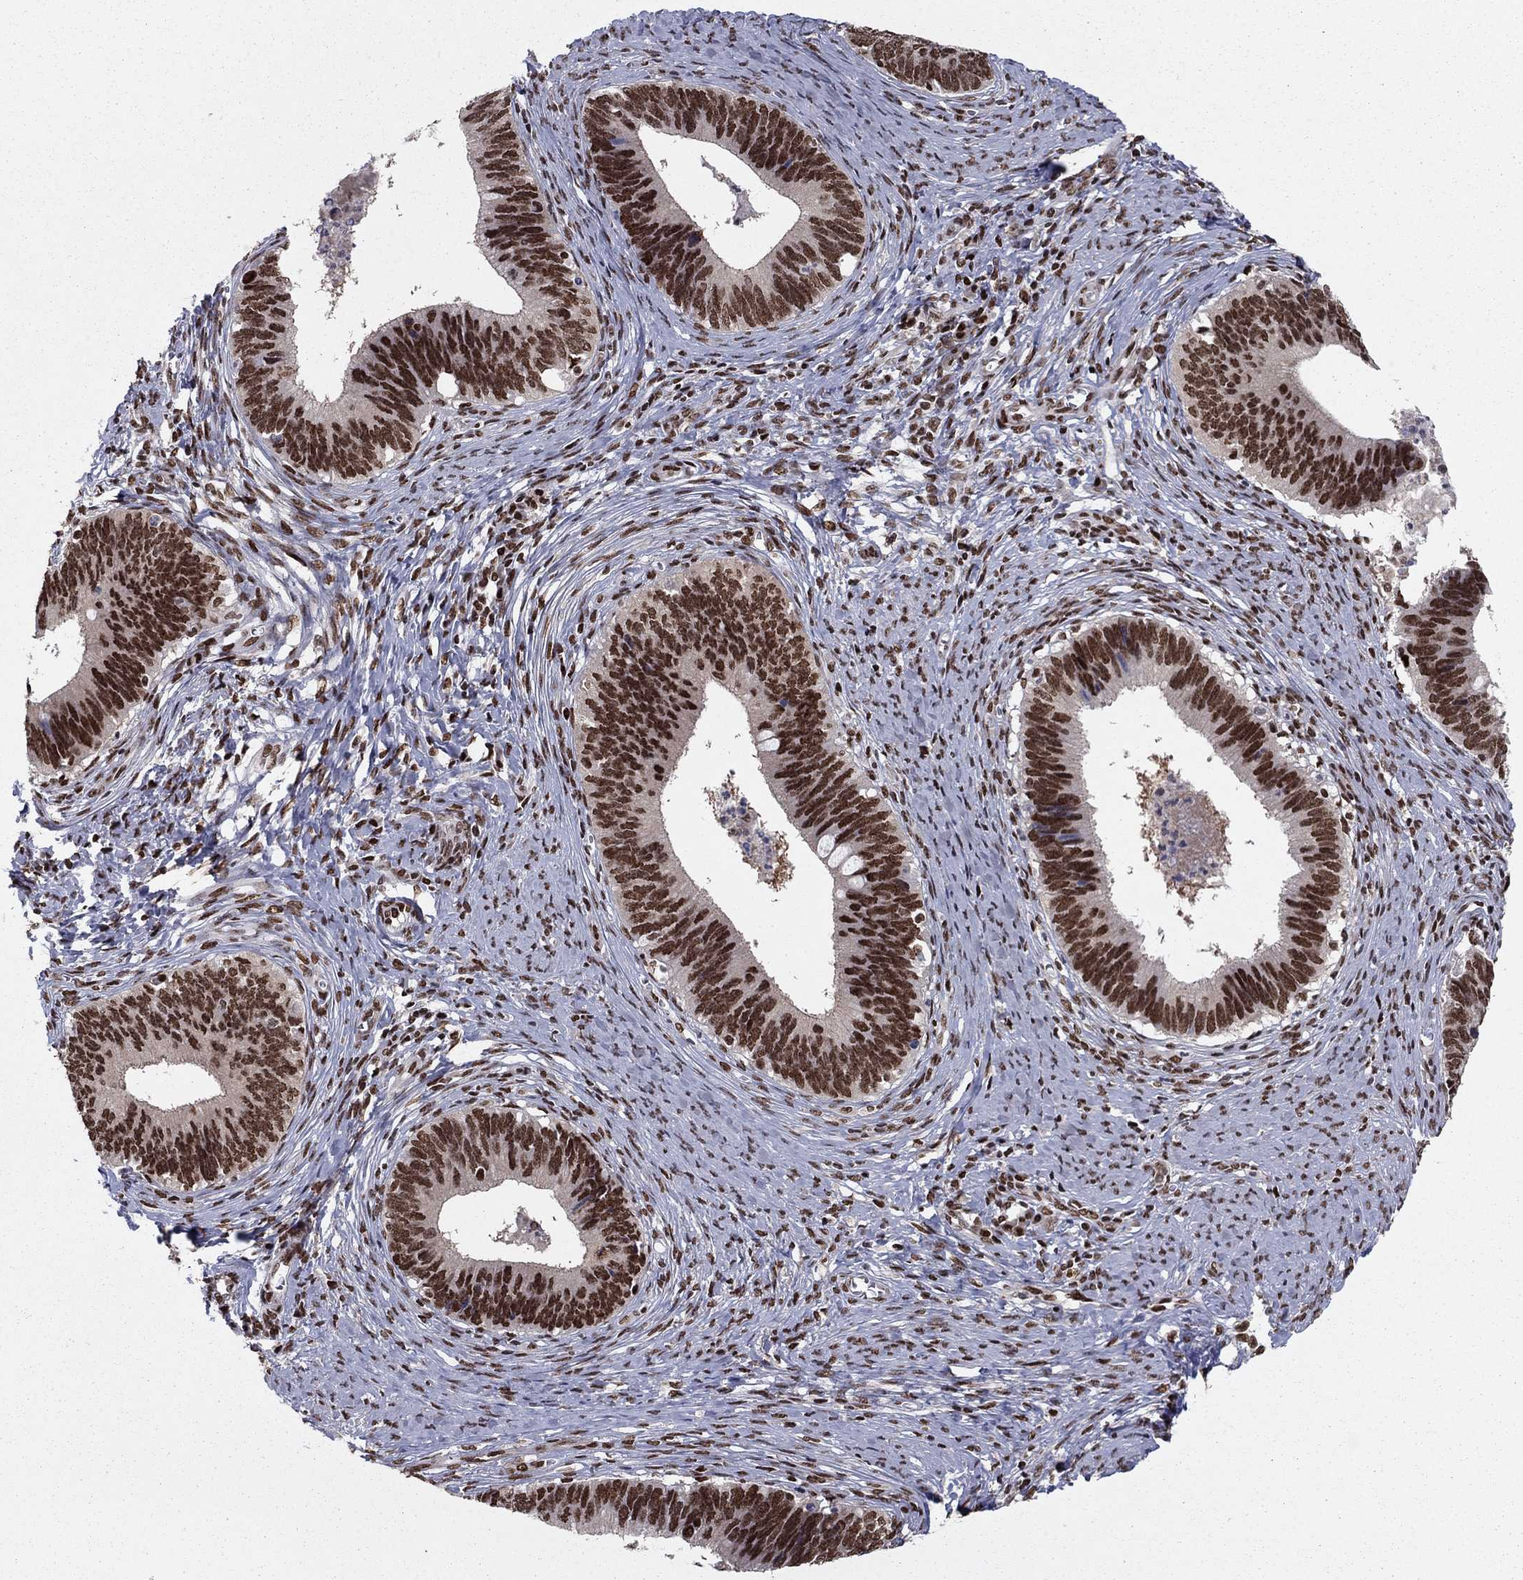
{"staining": {"intensity": "strong", "quantity": ">75%", "location": "nuclear"}, "tissue": "cervical cancer", "cell_type": "Tumor cells", "image_type": "cancer", "snomed": [{"axis": "morphology", "description": "Adenocarcinoma, NOS"}, {"axis": "topography", "description": "Cervix"}], "caption": "Approximately >75% of tumor cells in human cervical cancer exhibit strong nuclear protein staining as visualized by brown immunohistochemical staining.", "gene": "USP54", "patient": {"sex": "female", "age": 42}}